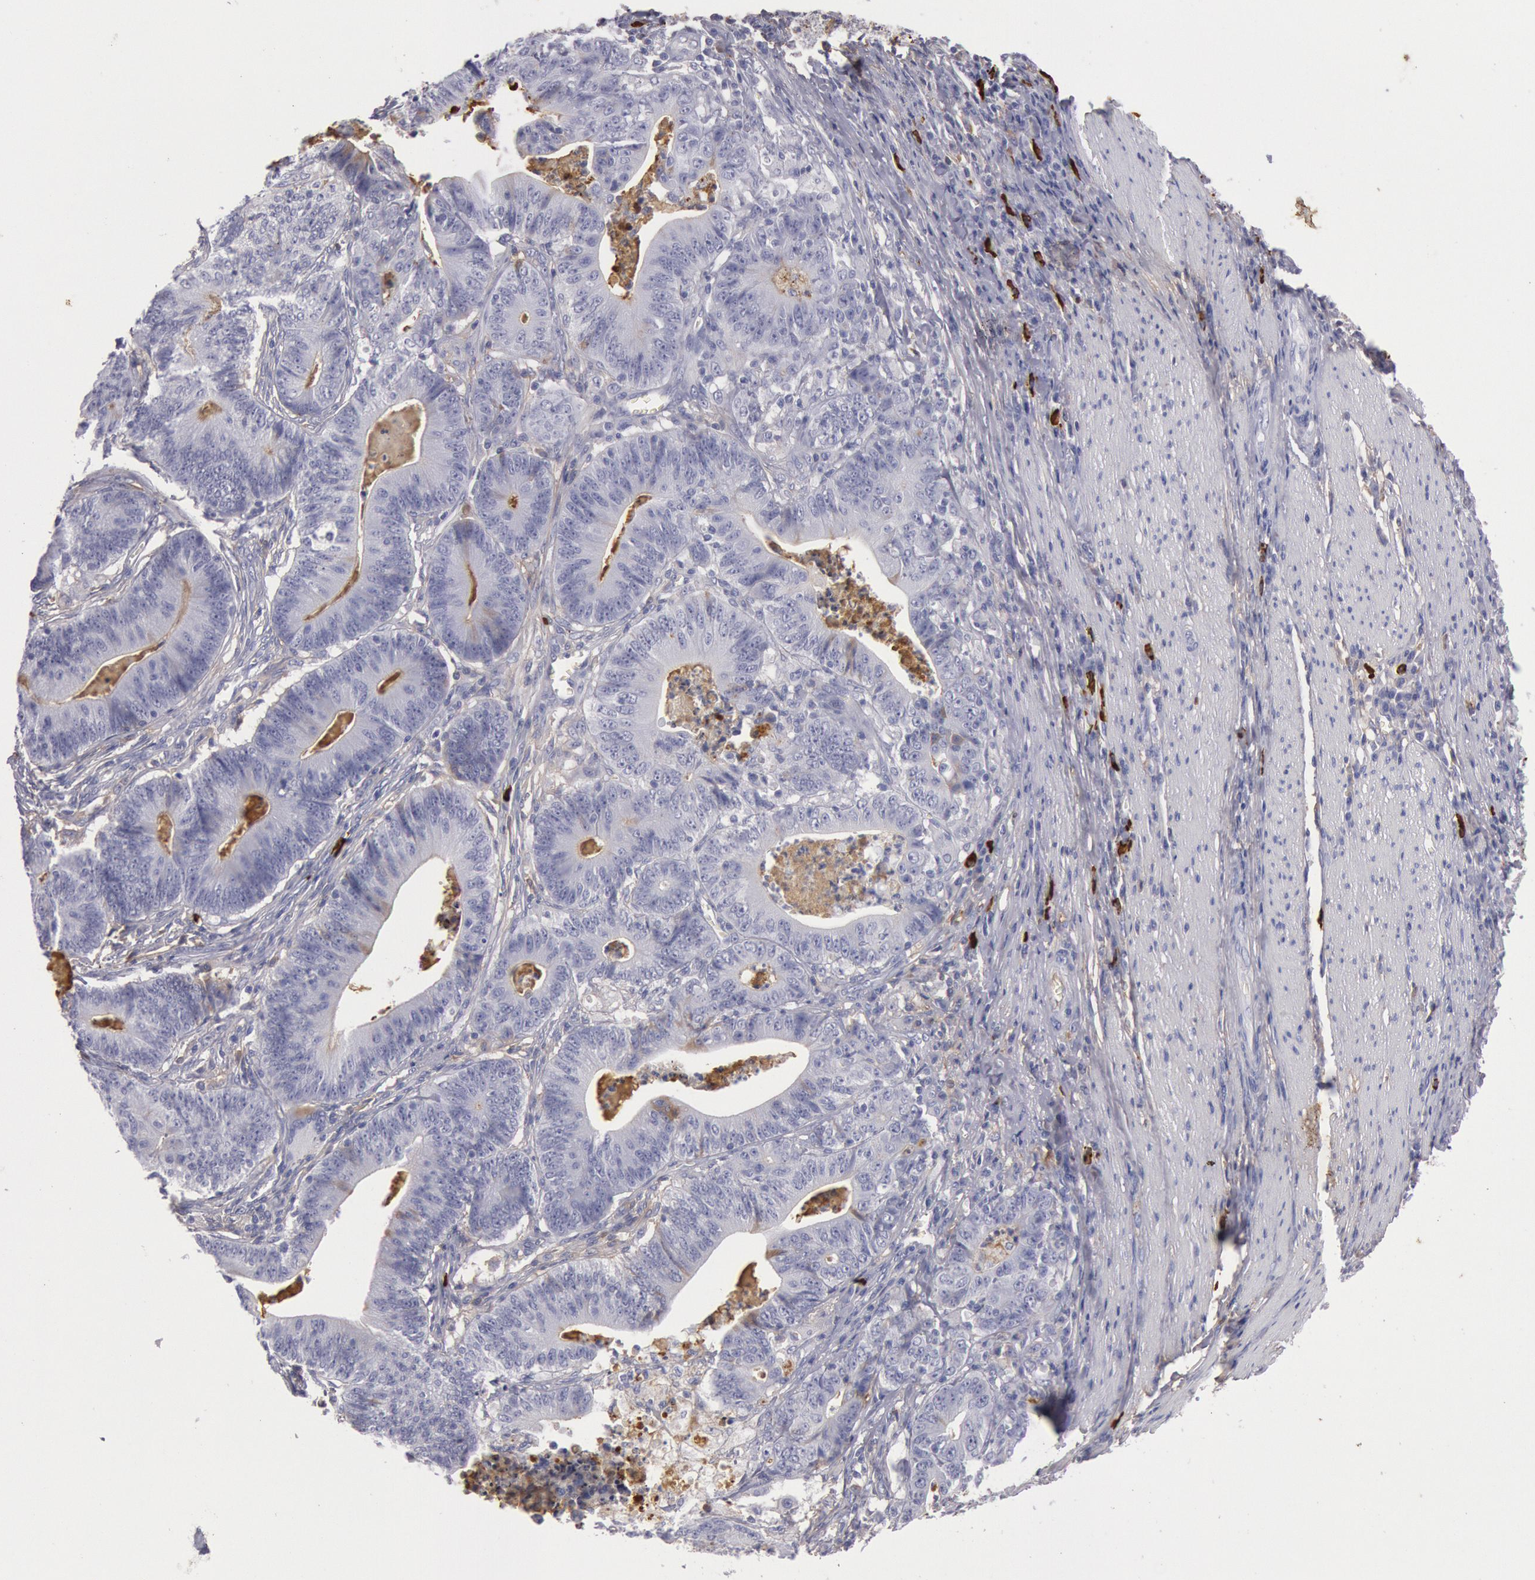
{"staining": {"intensity": "negative", "quantity": "none", "location": "none"}, "tissue": "stomach cancer", "cell_type": "Tumor cells", "image_type": "cancer", "snomed": [{"axis": "morphology", "description": "Adenocarcinoma, NOS"}, {"axis": "topography", "description": "Stomach, lower"}], "caption": "Stomach cancer was stained to show a protein in brown. There is no significant expression in tumor cells.", "gene": "IGHA1", "patient": {"sex": "female", "age": 86}}